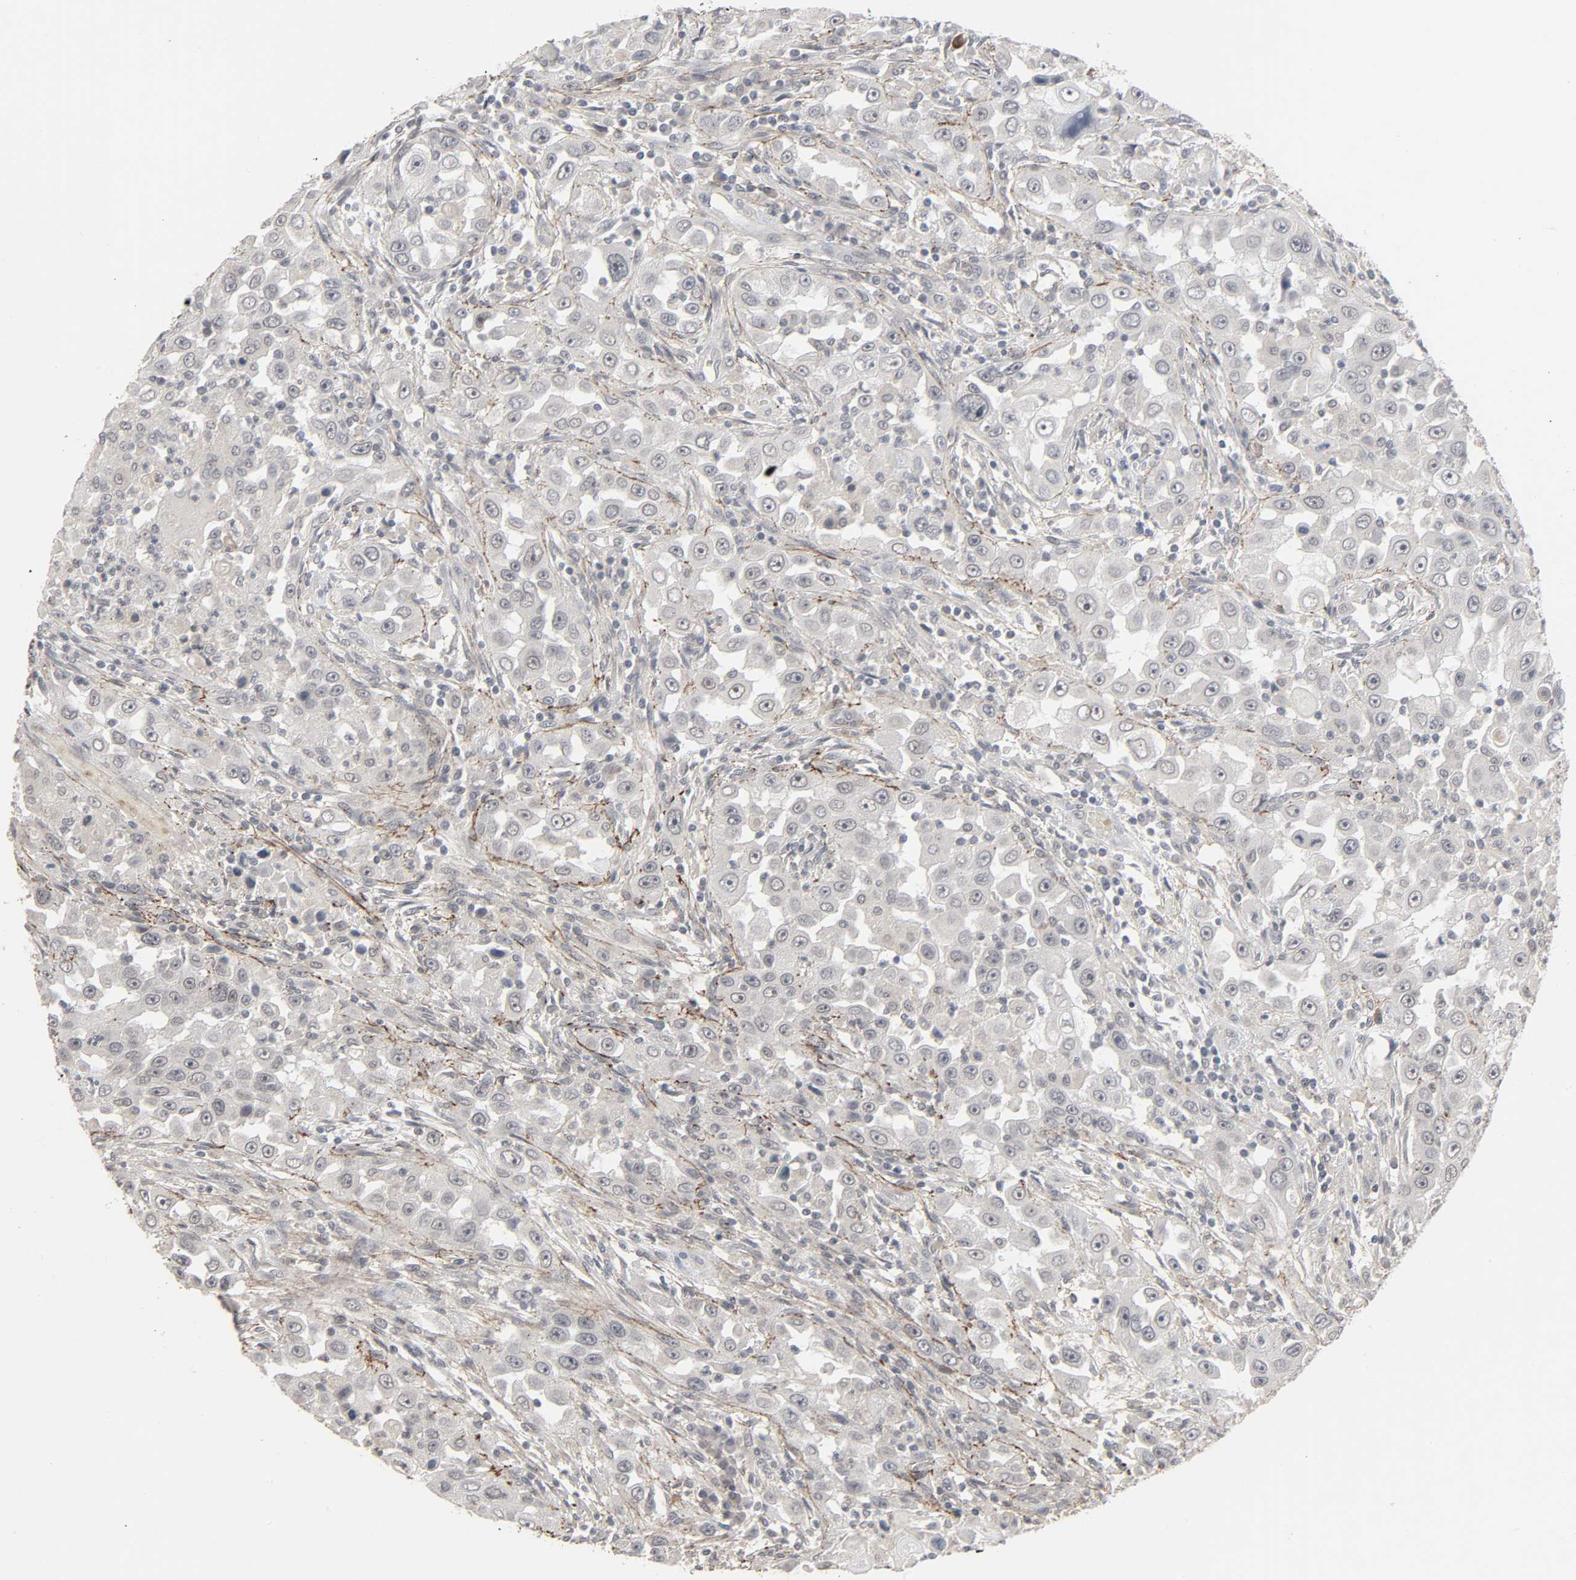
{"staining": {"intensity": "negative", "quantity": "none", "location": "none"}, "tissue": "head and neck cancer", "cell_type": "Tumor cells", "image_type": "cancer", "snomed": [{"axis": "morphology", "description": "Carcinoma, NOS"}, {"axis": "topography", "description": "Head-Neck"}], "caption": "A micrograph of head and neck carcinoma stained for a protein demonstrates no brown staining in tumor cells. (DAB immunohistochemistry, high magnification).", "gene": "ZNF222", "patient": {"sex": "male", "age": 87}}